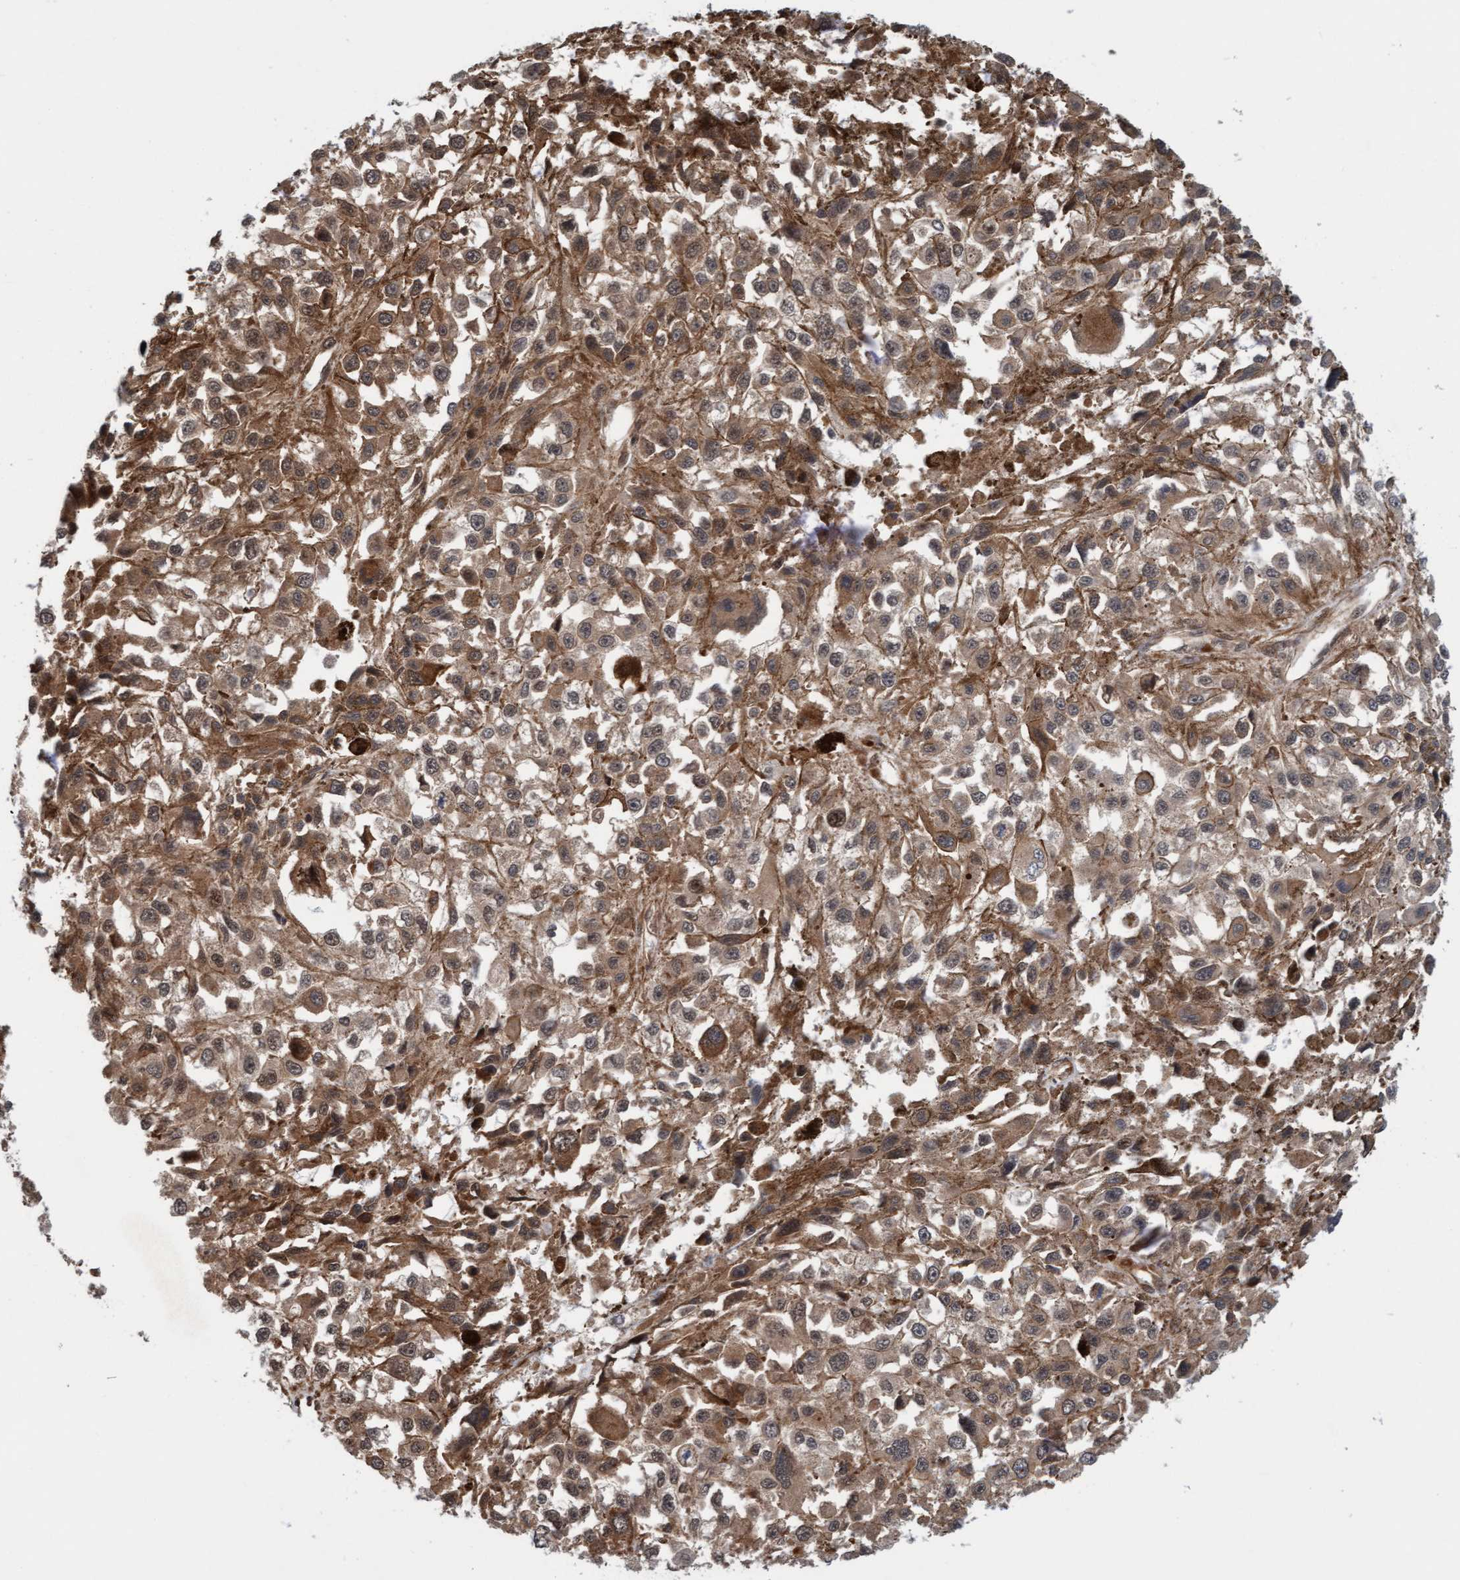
{"staining": {"intensity": "moderate", "quantity": ">75%", "location": "cytoplasmic/membranous"}, "tissue": "melanoma", "cell_type": "Tumor cells", "image_type": "cancer", "snomed": [{"axis": "morphology", "description": "Malignant melanoma, Metastatic site"}, {"axis": "topography", "description": "Lymph node"}], "caption": "Malignant melanoma (metastatic site) stained with IHC demonstrates moderate cytoplasmic/membranous positivity in about >75% of tumor cells. The staining was performed using DAB to visualize the protein expression in brown, while the nuclei were stained in blue with hematoxylin (Magnification: 20x).", "gene": "STXBP4", "patient": {"sex": "male", "age": 59}}